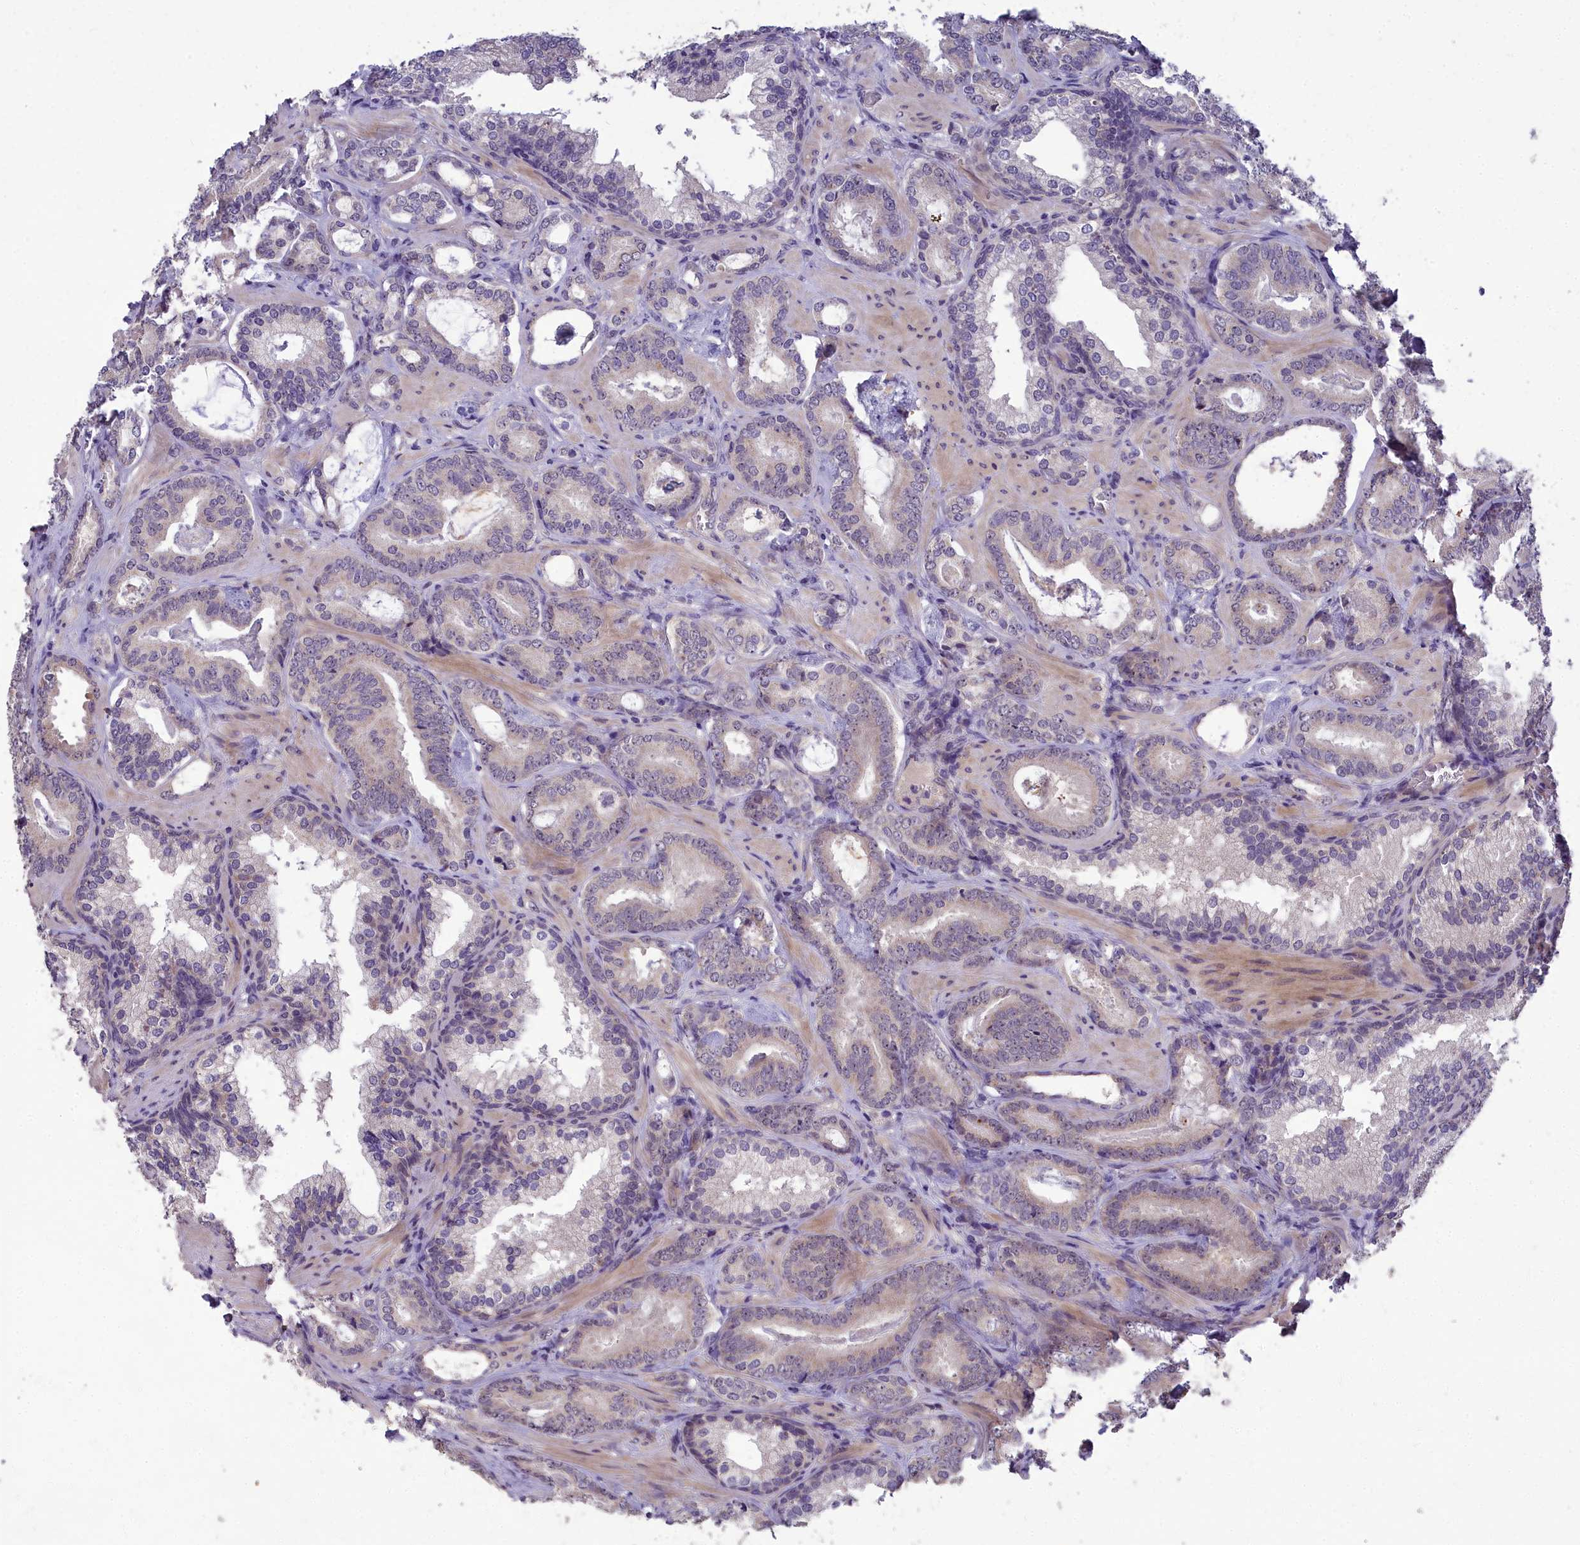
{"staining": {"intensity": "weak", "quantity": "25%-75%", "location": "nuclear"}, "tissue": "prostate cancer", "cell_type": "Tumor cells", "image_type": "cancer", "snomed": [{"axis": "morphology", "description": "Adenocarcinoma, Low grade"}, {"axis": "topography", "description": "Prostate"}], "caption": "This histopathology image exhibits low-grade adenocarcinoma (prostate) stained with immunohistochemistry to label a protein in brown. The nuclear of tumor cells show weak positivity for the protein. Nuclei are counter-stained blue.", "gene": "ZNF333", "patient": {"sex": "male", "age": 60}}